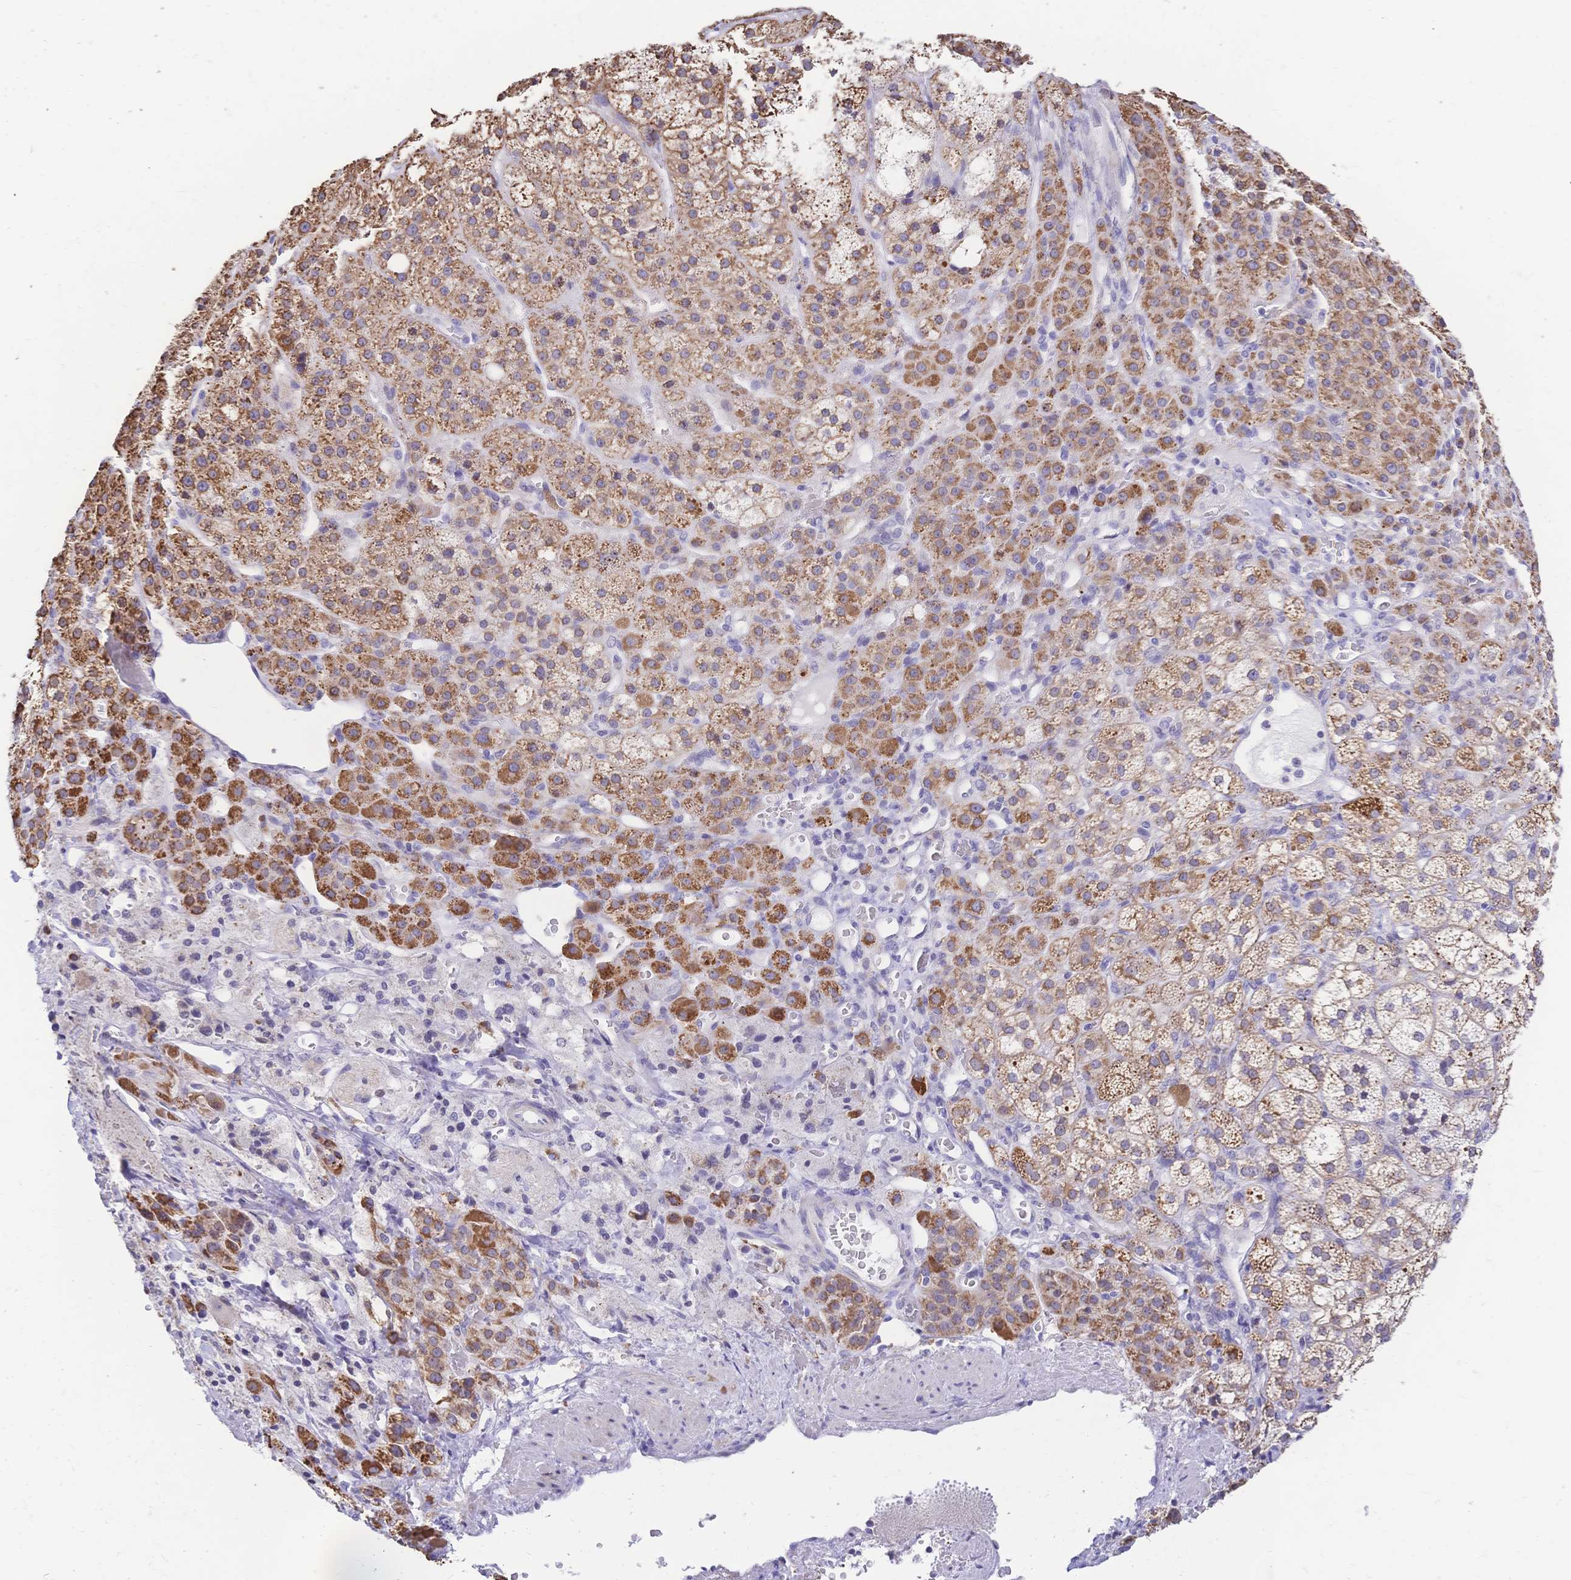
{"staining": {"intensity": "moderate", "quantity": ">75%", "location": "cytoplasmic/membranous"}, "tissue": "adrenal gland", "cell_type": "Glandular cells", "image_type": "normal", "snomed": [{"axis": "morphology", "description": "Normal tissue, NOS"}, {"axis": "topography", "description": "Adrenal gland"}], "caption": "Glandular cells display medium levels of moderate cytoplasmic/membranous staining in approximately >75% of cells in unremarkable adrenal gland.", "gene": "CLEC18A", "patient": {"sex": "female", "age": 60}}